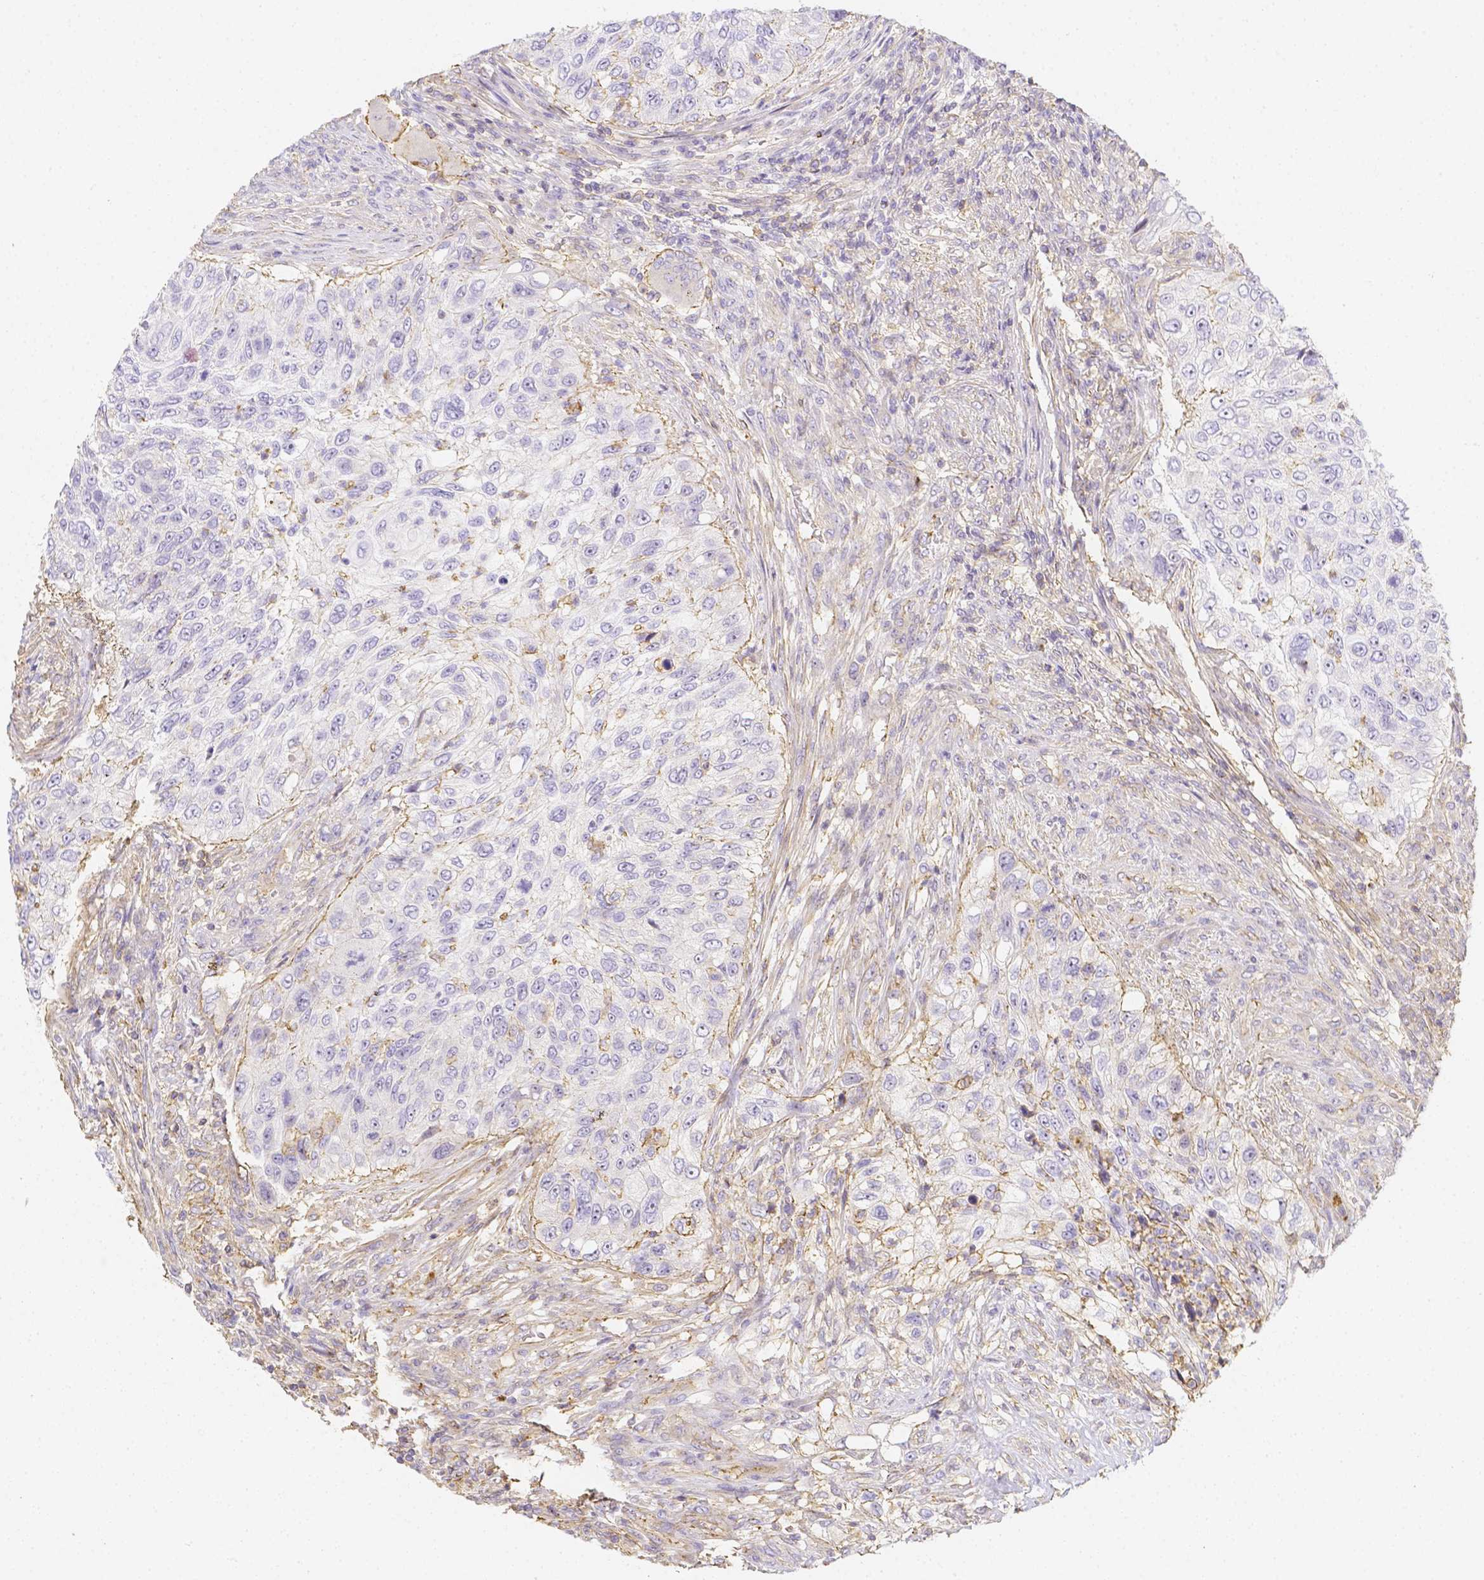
{"staining": {"intensity": "negative", "quantity": "none", "location": "none"}, "tissue": "urothelial cancer", "cell_type": "Tumor cells", "image_type": "cancer", "snomed": [{"axis": "morphology", "description": "Urothelial carcinoma, High grade"}, {"axis": "topography", "description": "Urinary bladder"}], "caption": "Immunohistochemistry histopathology image of neoplastic tissue: human urothelial carcinoma (high-grade) stained with DAB shows no significant protein expression in tumor cells.", "gene": "ASAH2", "patient": {"sex": "female", "age": 60}}